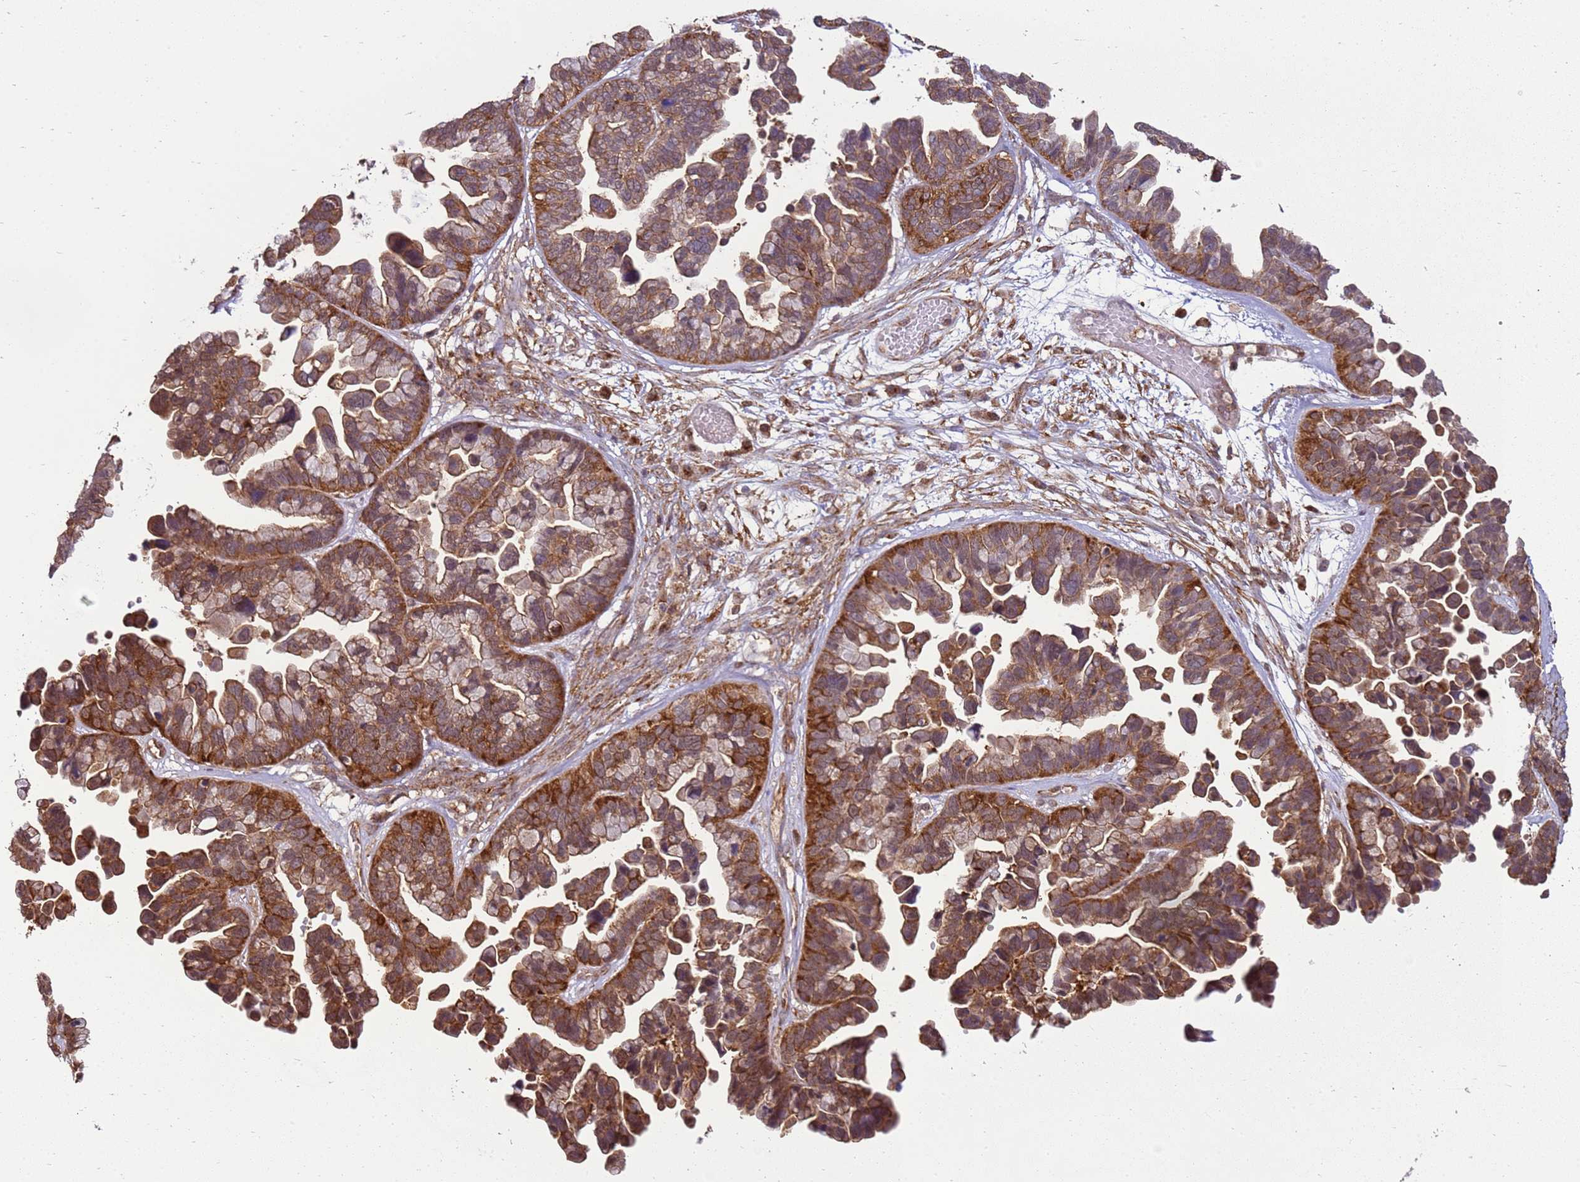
{"staining": {"intensity": "moderate", "quantity": ">75%", "location": "cytoplasmic/membranous"}, "tissue": "ovarian cancer", "cell_type": "Tumor cells", "image_type": "cancer", "snomed": [{"axis": "morphology", "description": "Cystadenocarcinoma, serous, NOS"}, {"axis": "topography", "description": "Ovary"}], "caption": "Tumor cells demonstrate medium levels of moderate cytoplasmic/membranous staining in approximately >75% of cells in human ovarian cancer.", "gene": "GABRE", "patient": {"sex": "female", "age": 56}}